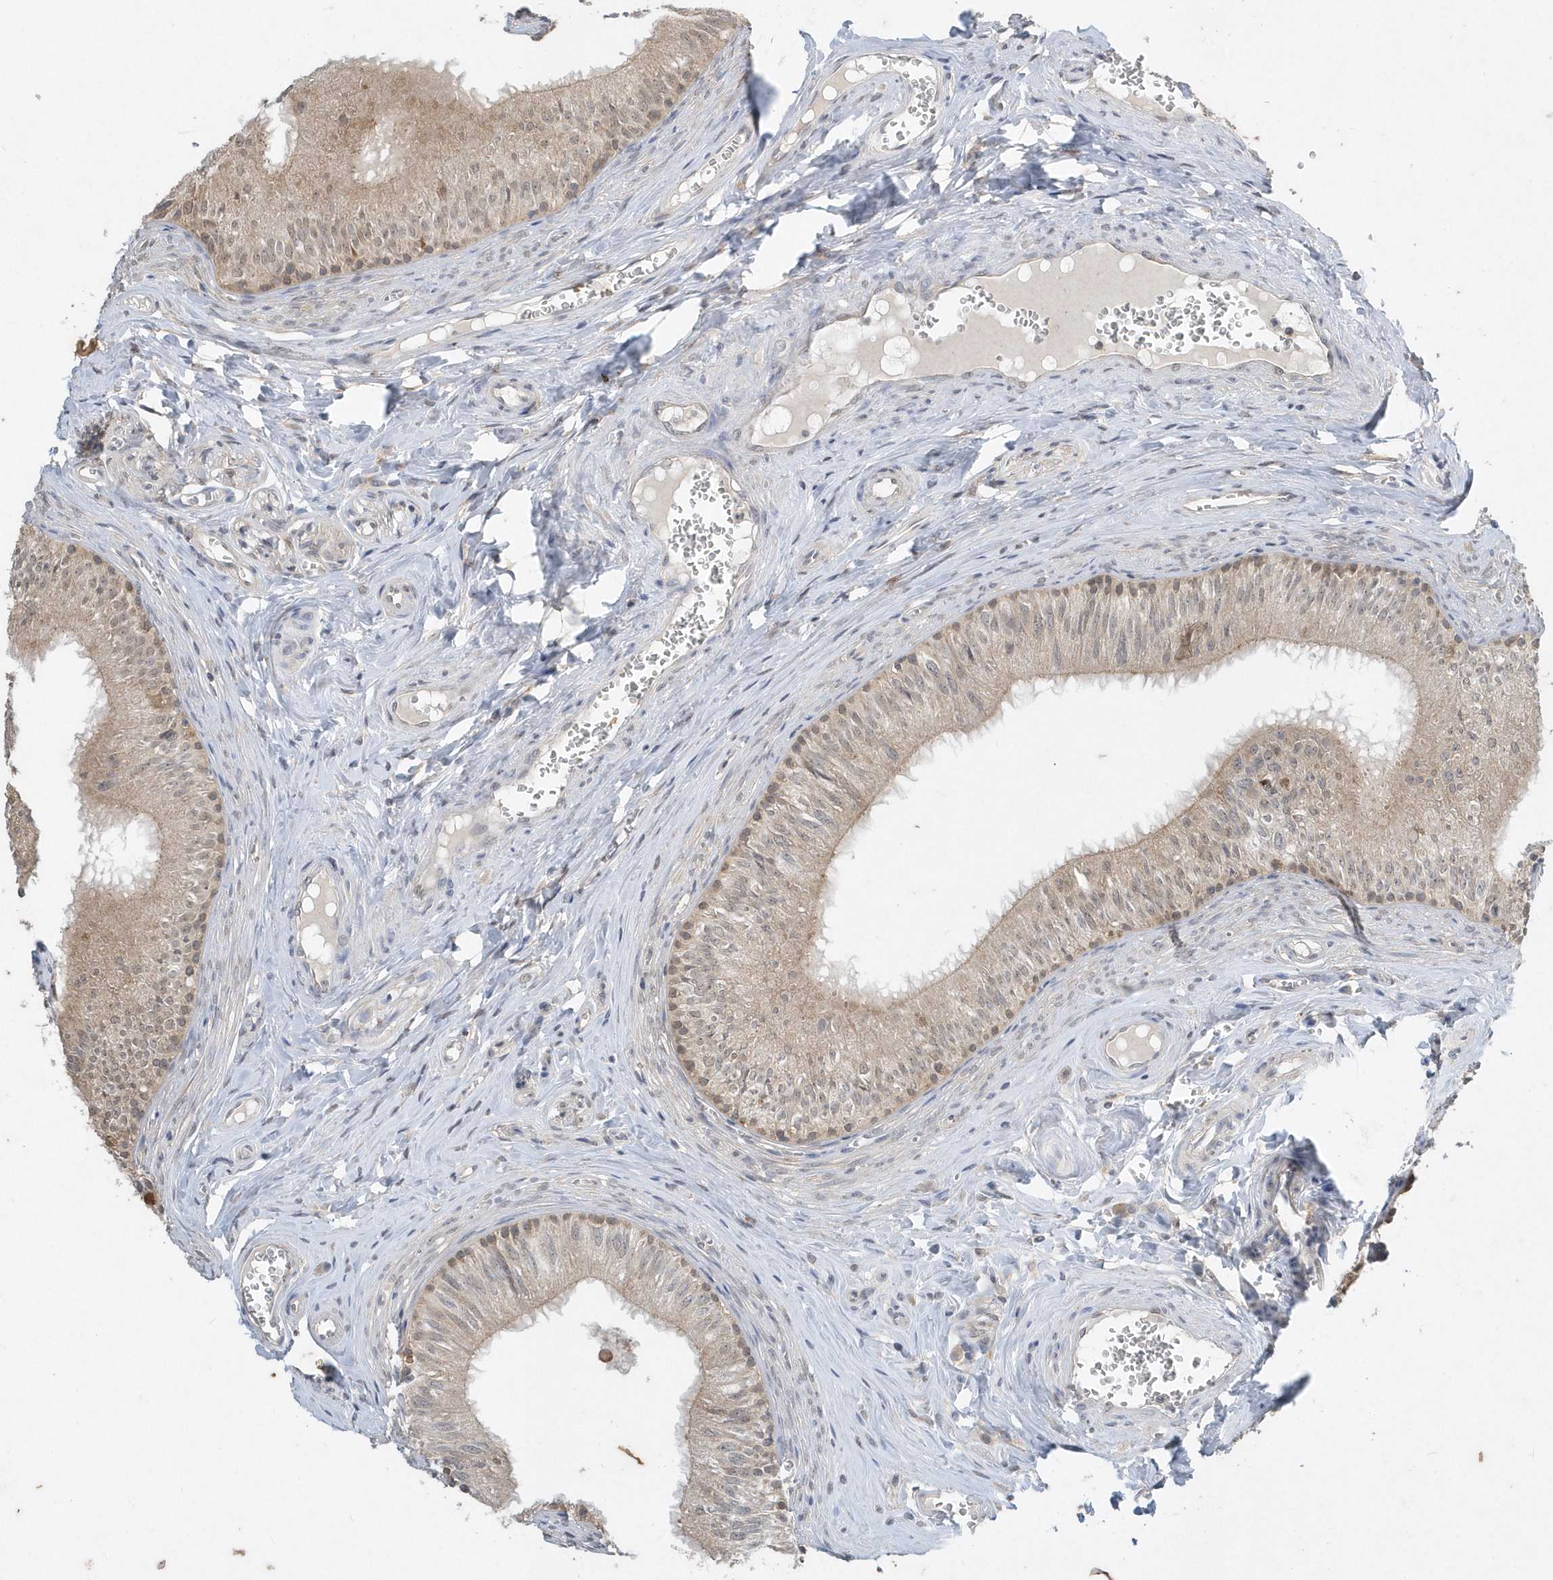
{"staining": {"intensity": "moderate", "quantity": "<25%", "location": "cytoplasmic/membranous"}, "tissue": "epididymis", "cell_type": "Glandular cells", "image_type": "normal", "snomed": [{"axis": "morphology", "description": "Normal tissue, NOS"}, {"axis": "topography", "description": "Epididymis"}], "caption": "Immunohistochemistry image of unremarkable epididymis: epididymis stained using IHC displays low levels of moderate protein expression localized specifically in the cytoplasmic/membranous of glandular cells, appearing as a cytoplasmic/membranous brown color.", "gene": "AKR7A2", "patient": {"sex": "male", "age": 46}}